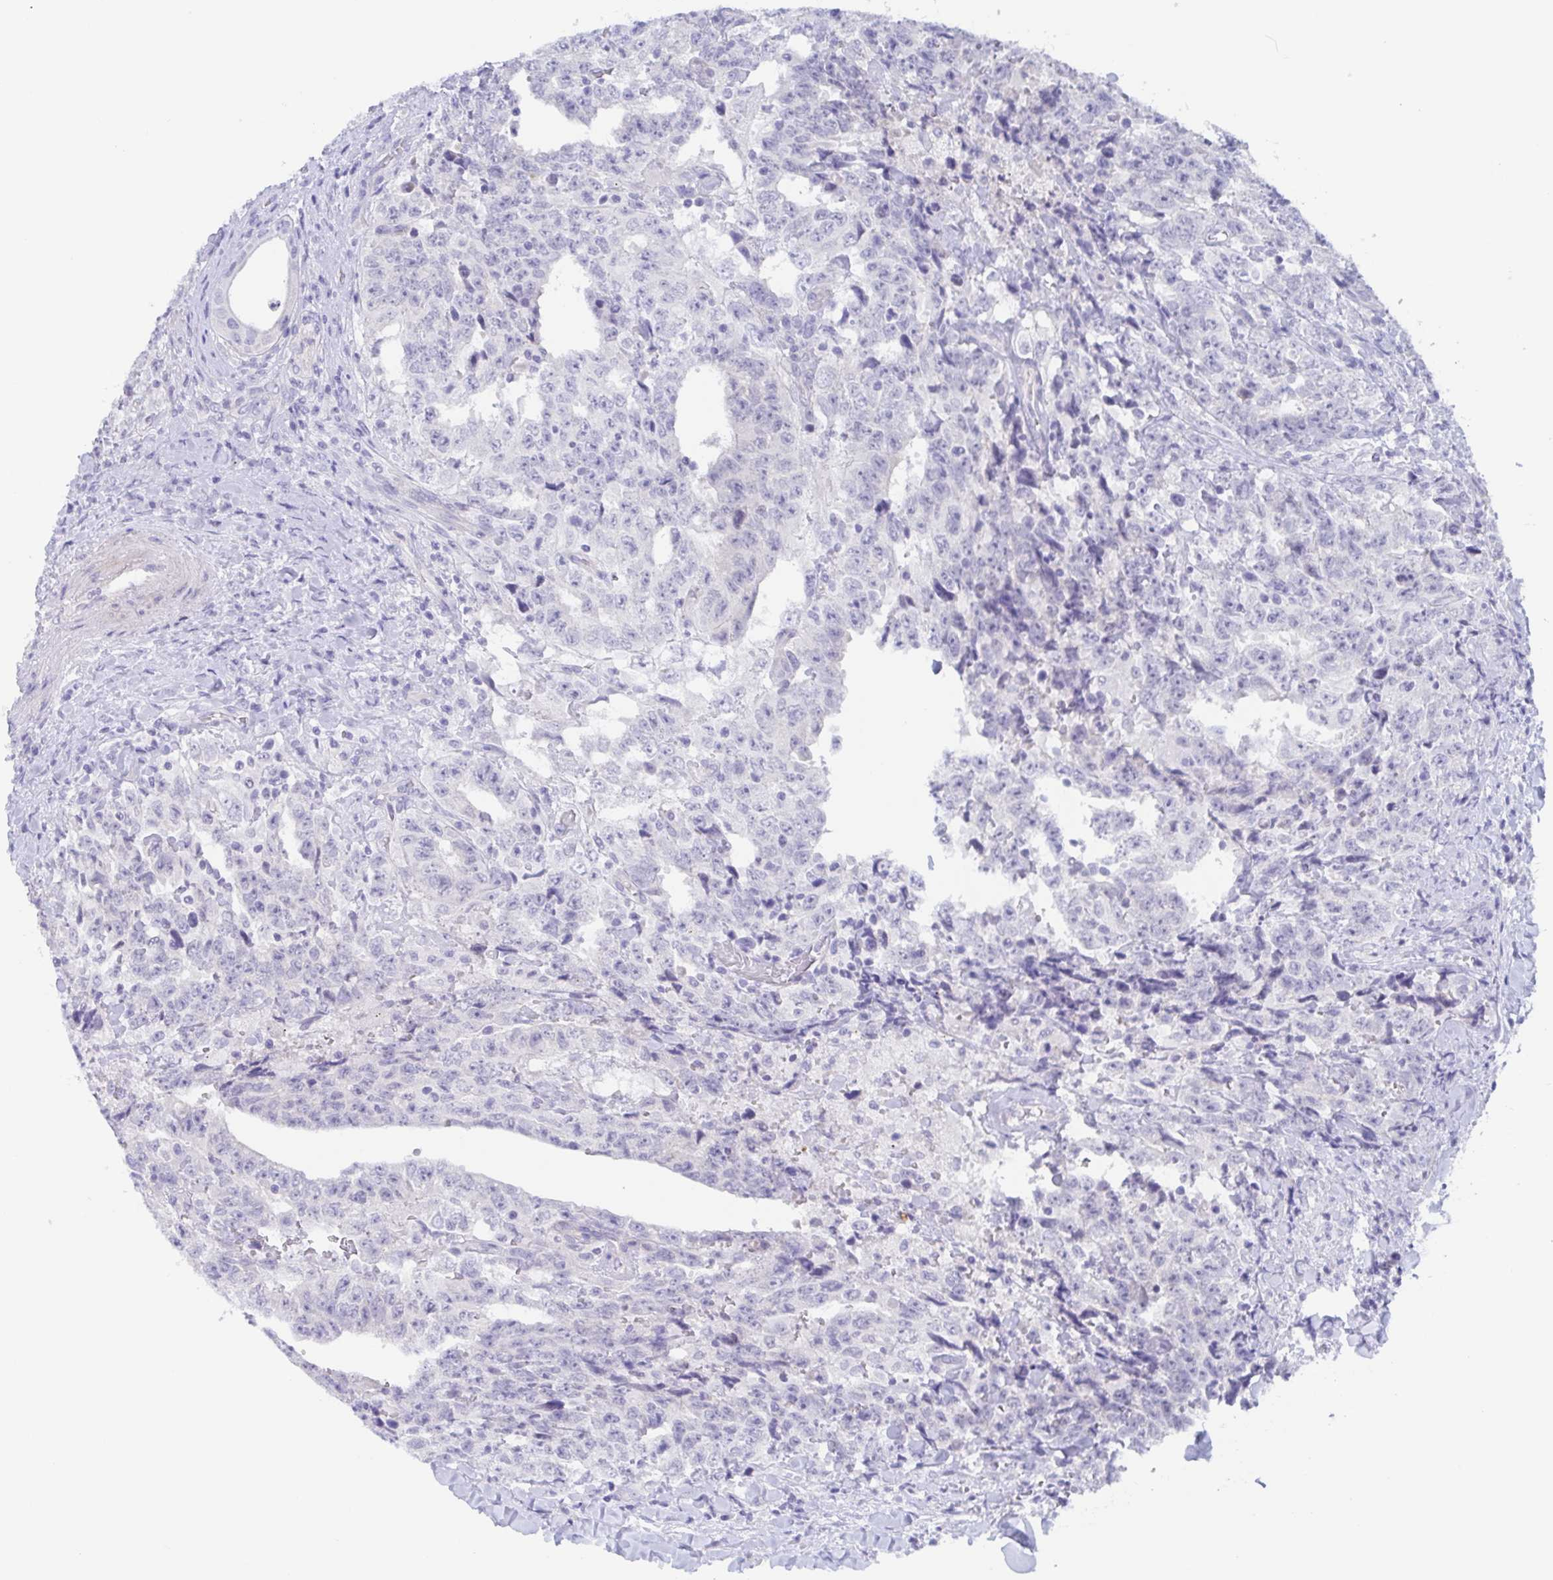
{"staining": {"intensity": "negative", "quantity": "none", "location": "none"}, "tissue": "testis cancer", "cell_type": "Tumor cells", "image_type": "cancer", "snomed": [{"axis": "morphology", "description": "Carcinoma, Embryonal, NOS"}, {"axis": "topography", "description": "Testis"}], "caption": "Tumor cells are negative for protein expression in human embryonal carcinoma (testis). (Brightfield microscopy of DAB (3,3'-diaminobenzidine) immunohistochemistry at high magnification).", "gene": "TEX12", "patient": {"sex": "male", "age": 24}}